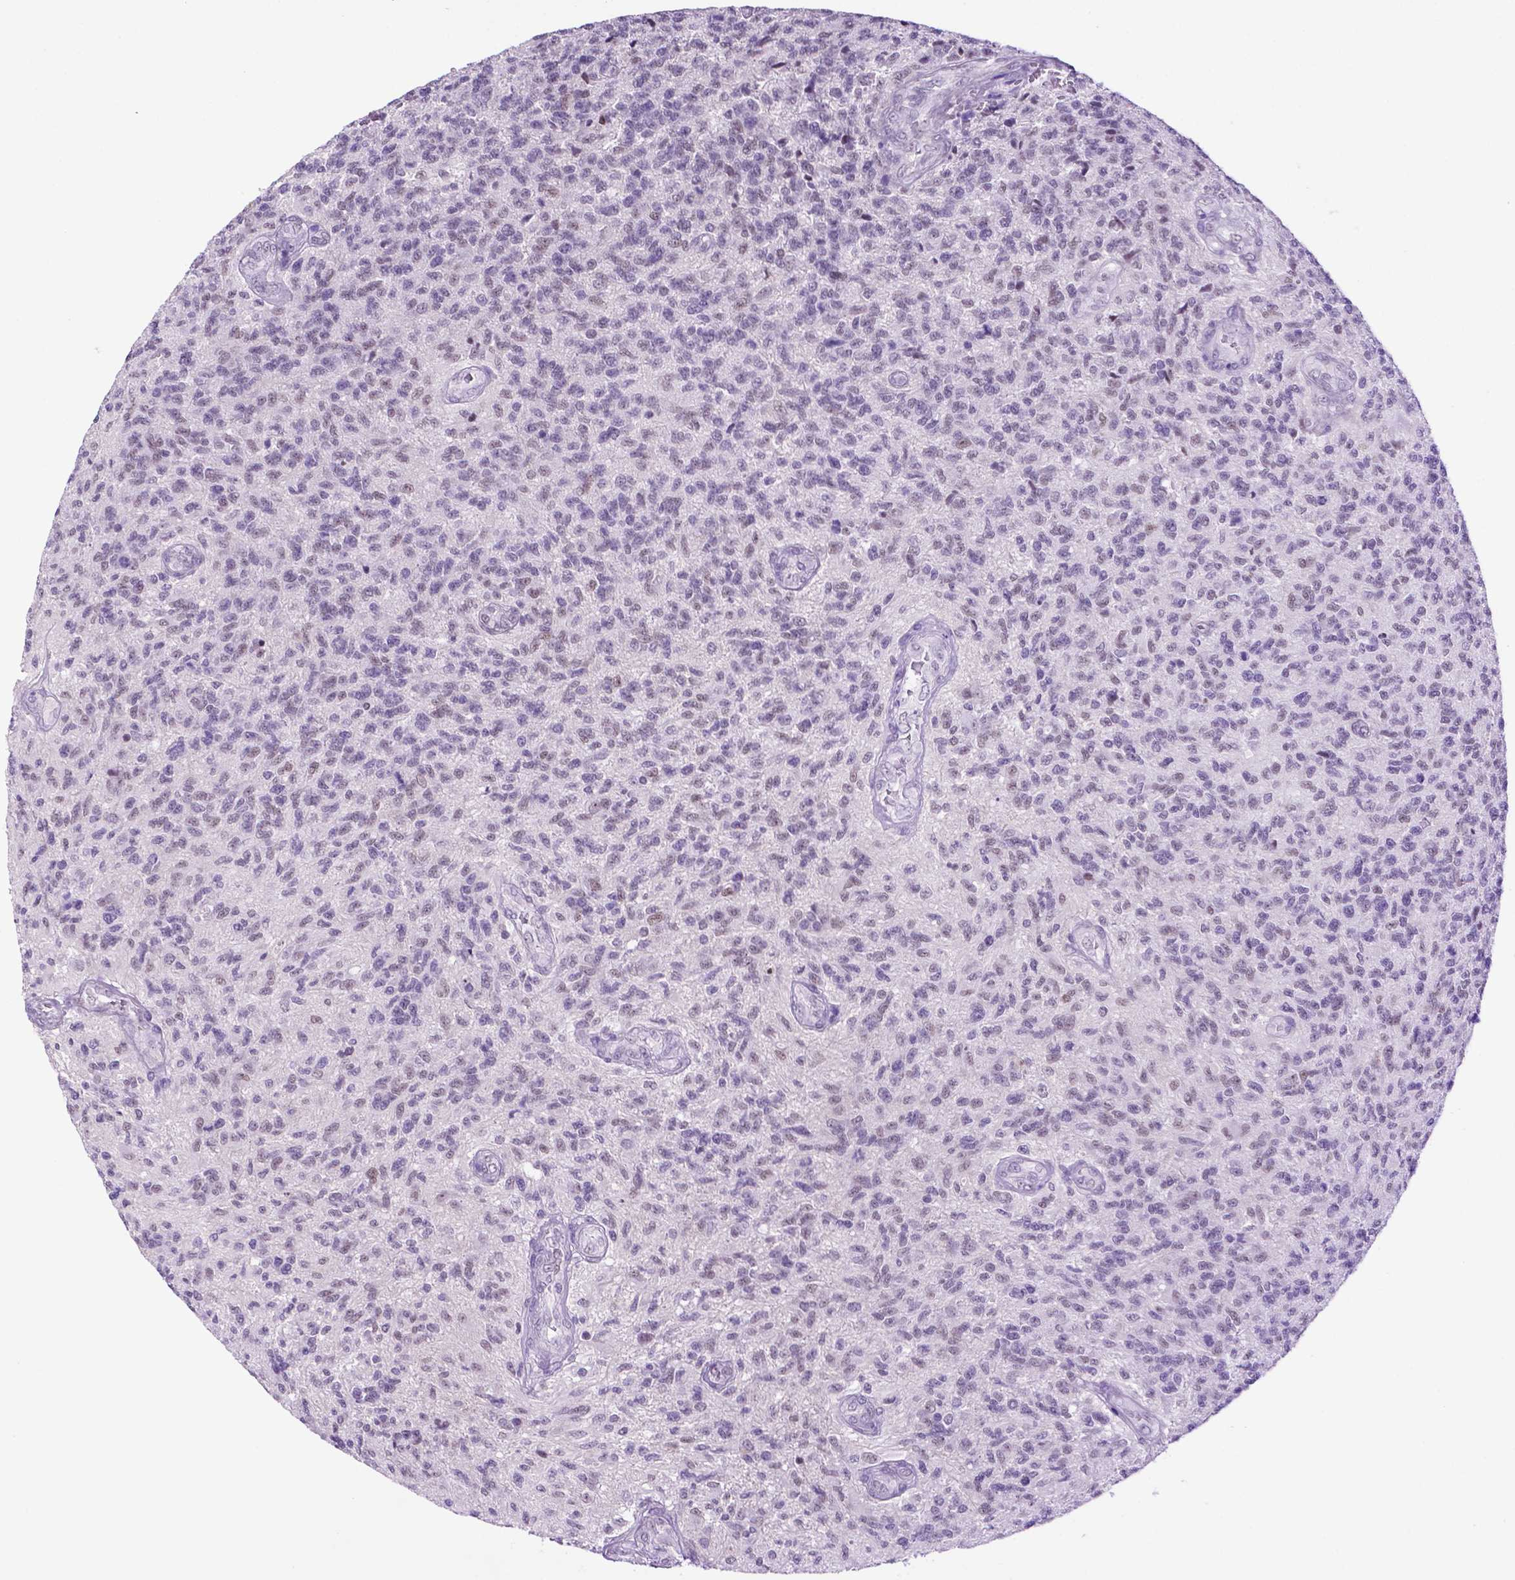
{"staining": {"intensity": "negative", "quantity": "none", "location": "none"}, "tissue": "glioma", "cell_type": "Tumor cells", "image_type": "cancer", "snomed": [{"axis": "morphology", "description": "Glioma, malignant, High grade"}, {"axis": "topography", "description": "Brain"}], "caption": "There is no significant staining in tumor cells of glioma.", "gene": "TACSTD2", "patient": {"sex": "male", "age": 56}}